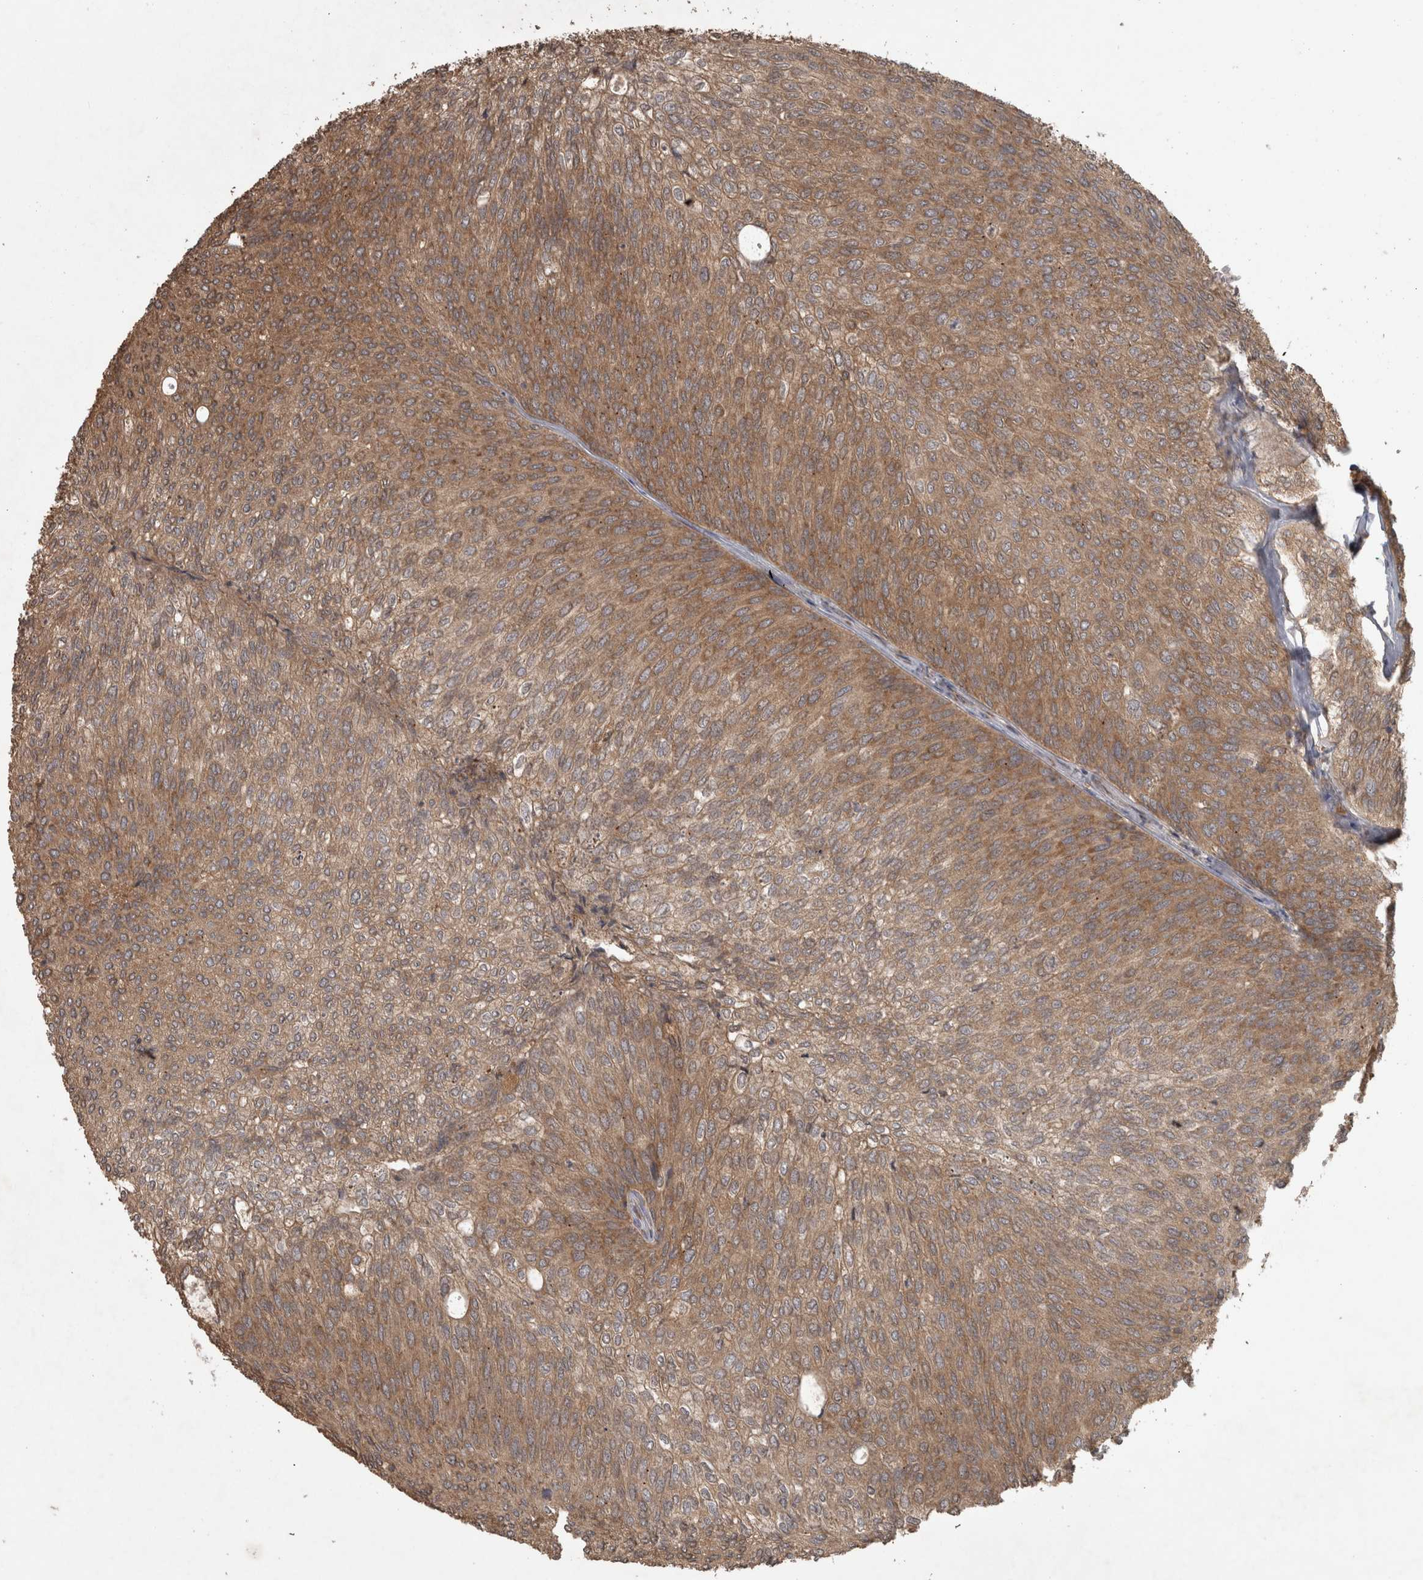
{"staining": {"intensity": "moderate", "quantity": ">75%", "location": "cytoplasmic/membranous"}, "tissue": "urothelial cancer", "cell_type": "Tumor cells", "image_type": "cancer", "snomed": [{"axis": "morphology", "description": "Urothelial carcinoma, Low grade"}, {"axis": "topography", "description": "Urinary bladder"}], "caption": "Immunohistochemical staining of human urothelial carcinoma (low-grade) reveals moderate cytoplasmic/membranous protein staining in about >75% of tumor cells. Ihc stains the protein in brown and the nuclei are stained blue.", "gene": "MICU3", "patient": {"sex": "female", "age": 79}}